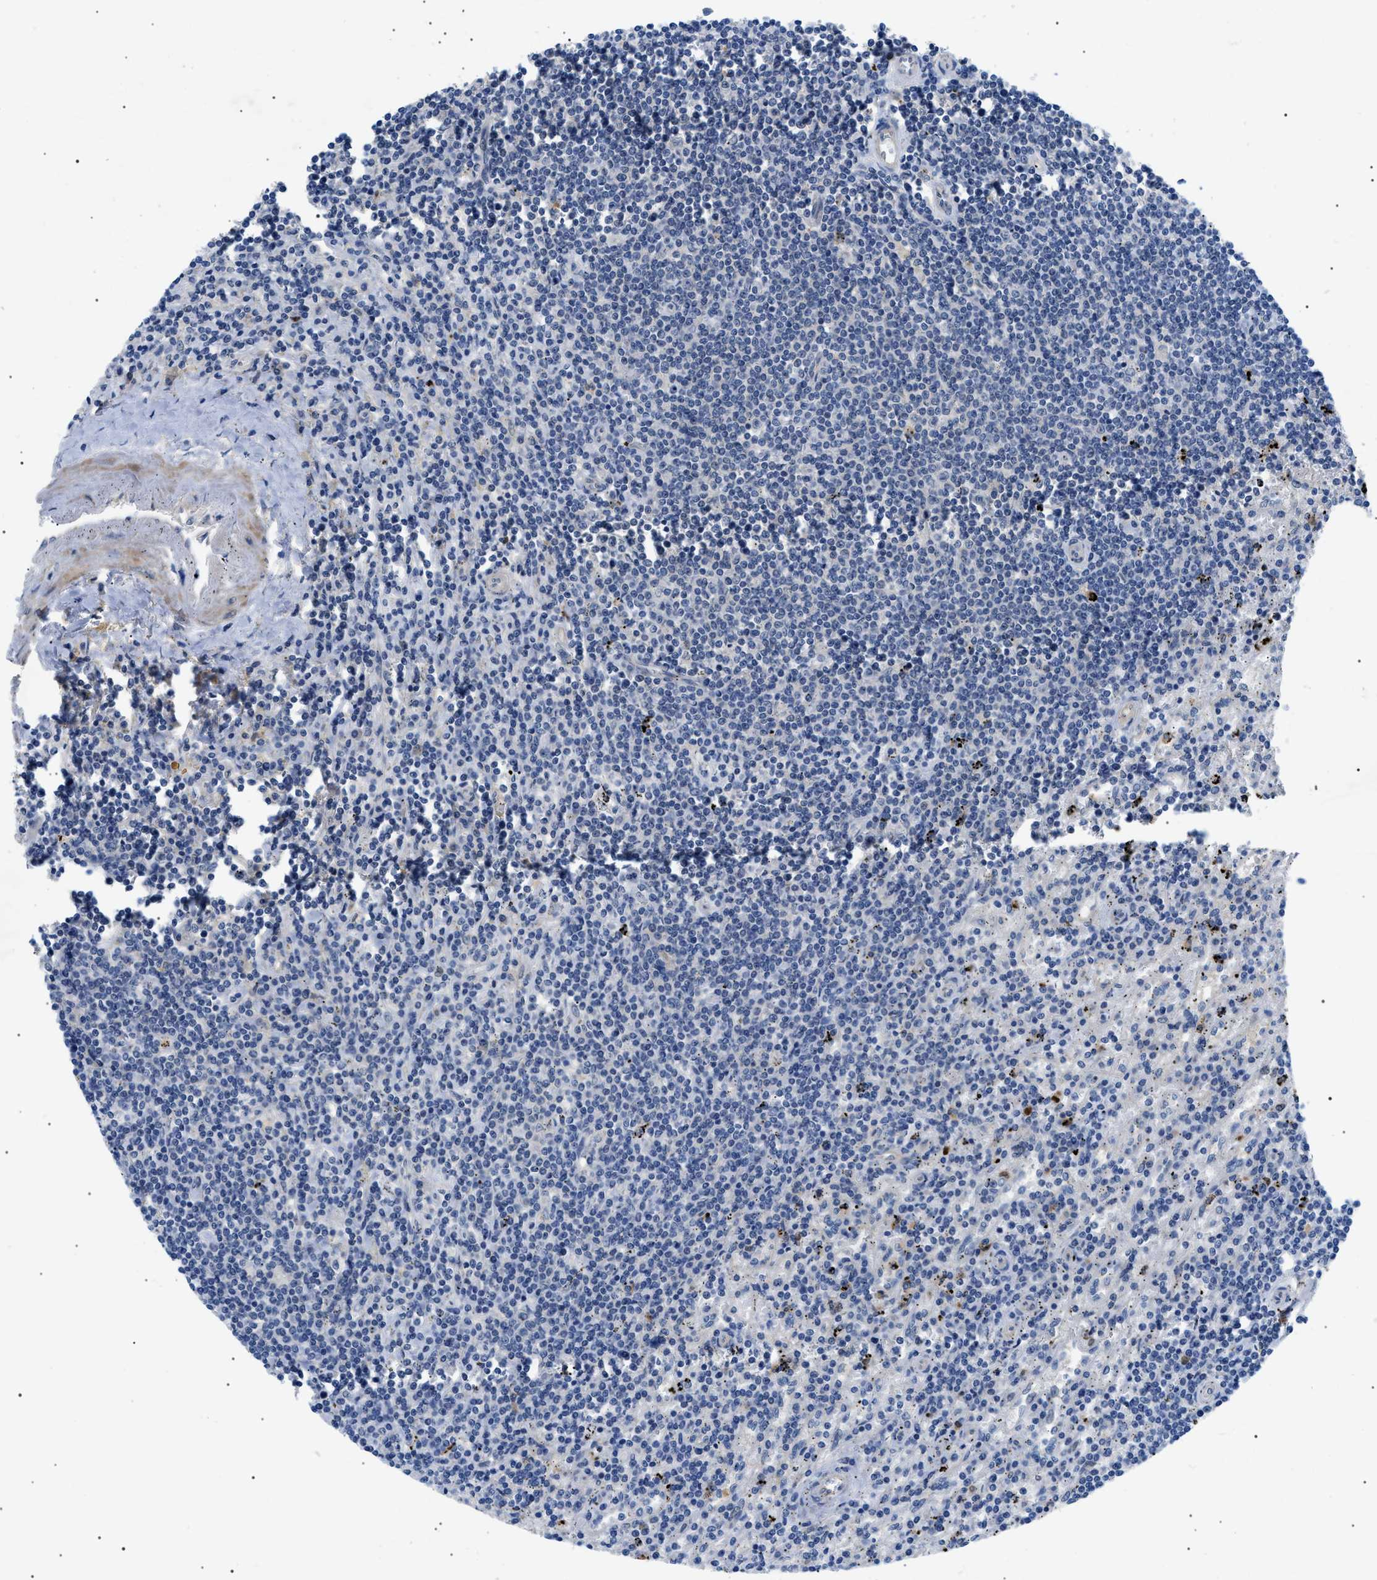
{"staining": {"intensity": "negative", "quantity": "none", "location": "none"}, "tissue": "lymphoma", "cell_type": "Tumor cells", "image_type": "cancer", "snomed": [{"axis": "morphology", "description": "Malignant lymphoma, non-Hodgkin's type, Low grade"}, {"axis": "topography", "description": "Spleen"}], "caption": "The immunohistochemistry (IHC) photomicrograph has no significant positivity in tumor cells of malignant lymphoma, non-Hodgkin's type (low-grade) tissue.", "gene": "RIPK1", "patient": {"sex": "male", "age": 76}}